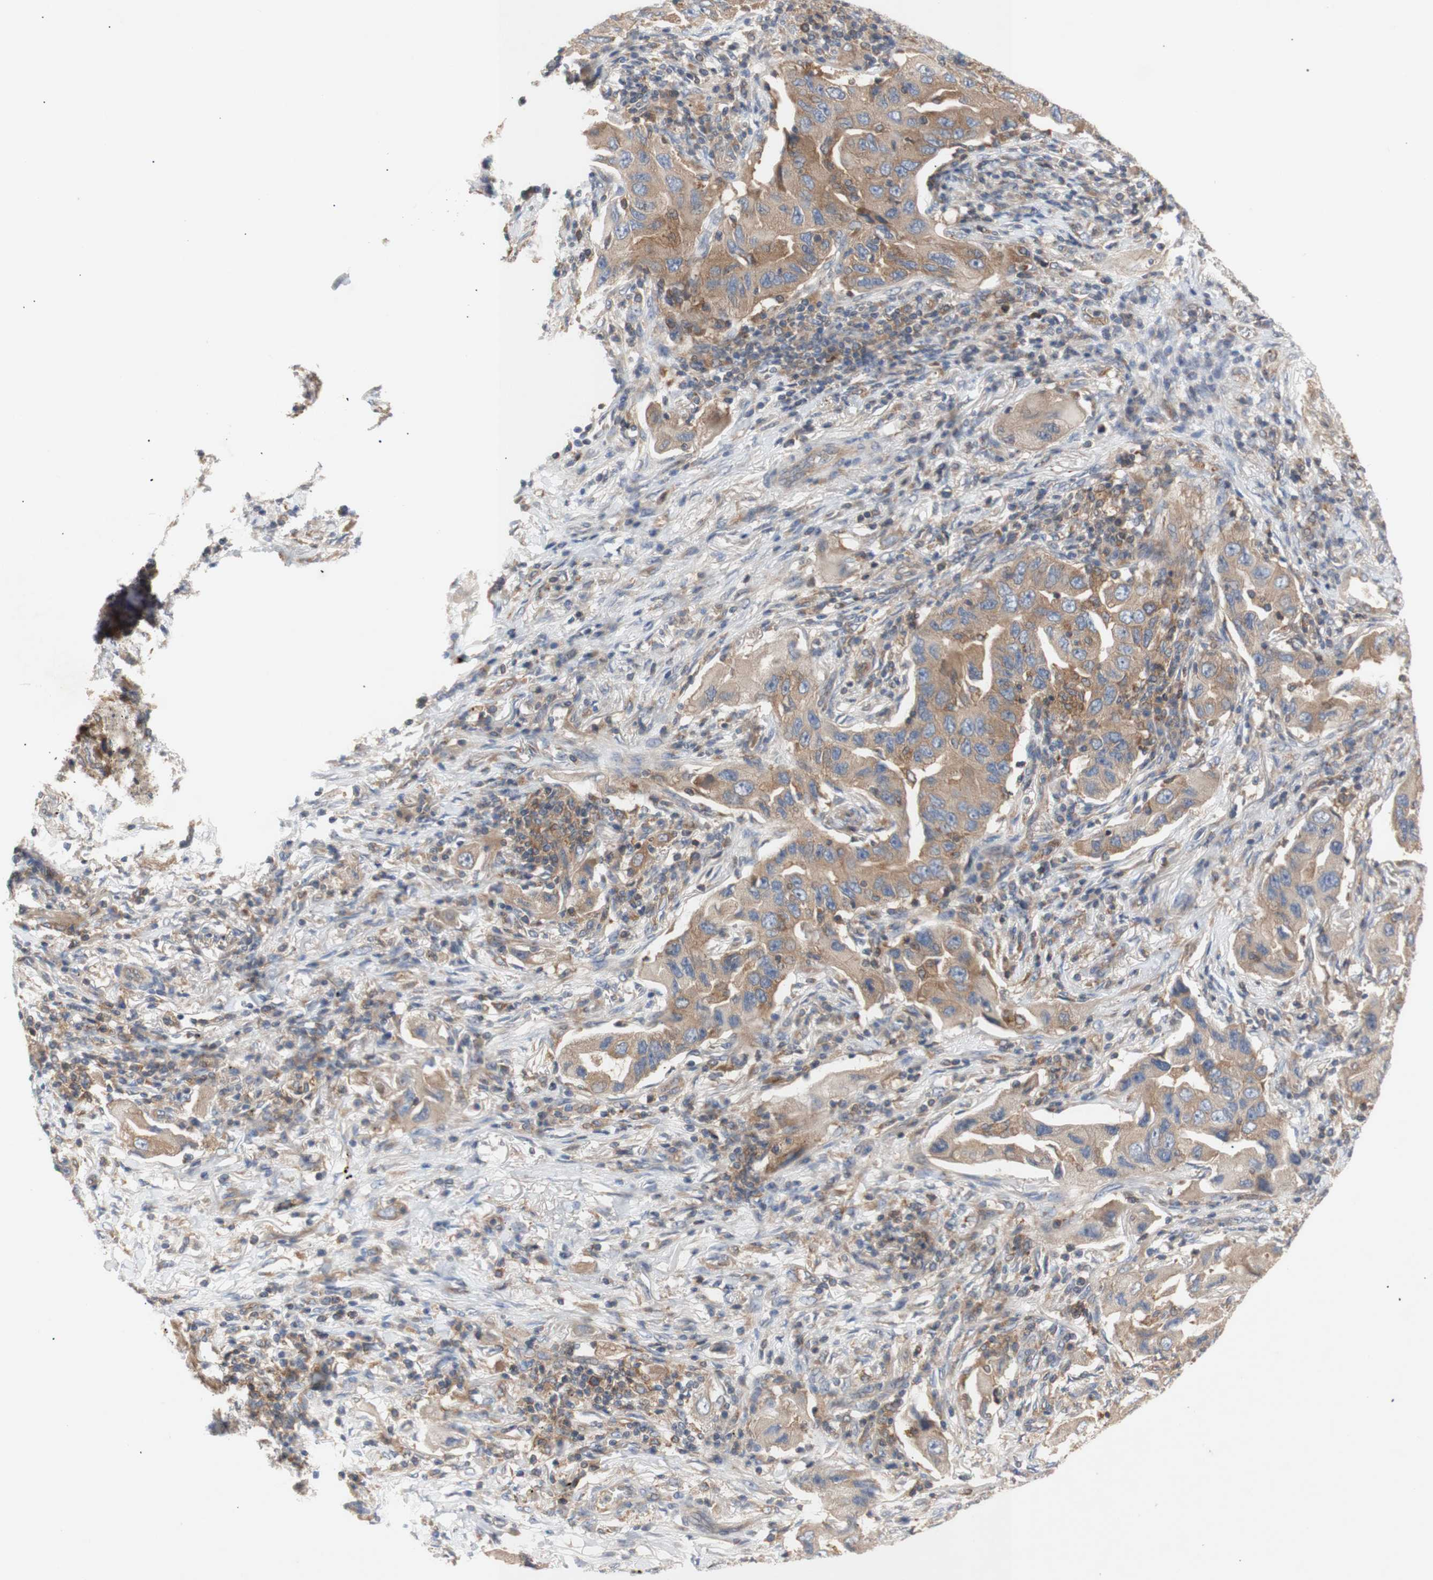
{"staining": {"intensity": "moderate", "quantity": ">75%", "location": "cytoplasmic/membranous"}, "tissue": "lung cancer", "cell_type": "Tumor cells", "image_type": "cancer", "snomed": [{"axis": "morphology", "description": "Adenocarcinoma, NOS"}, {"axis": "topography", "description": "Lung"}], "caption": "High-power microscopy captured an immunohistochemistry histopathology image of adenocarcinoma (lung), revealing moderate cytoplasmic/membranous expression in approximately >75% of tumor cells. (IHC, brightfield microscopy, high magnification).", "gene": "IKBKG", "patient": {"sex": "female", "age": 65}}